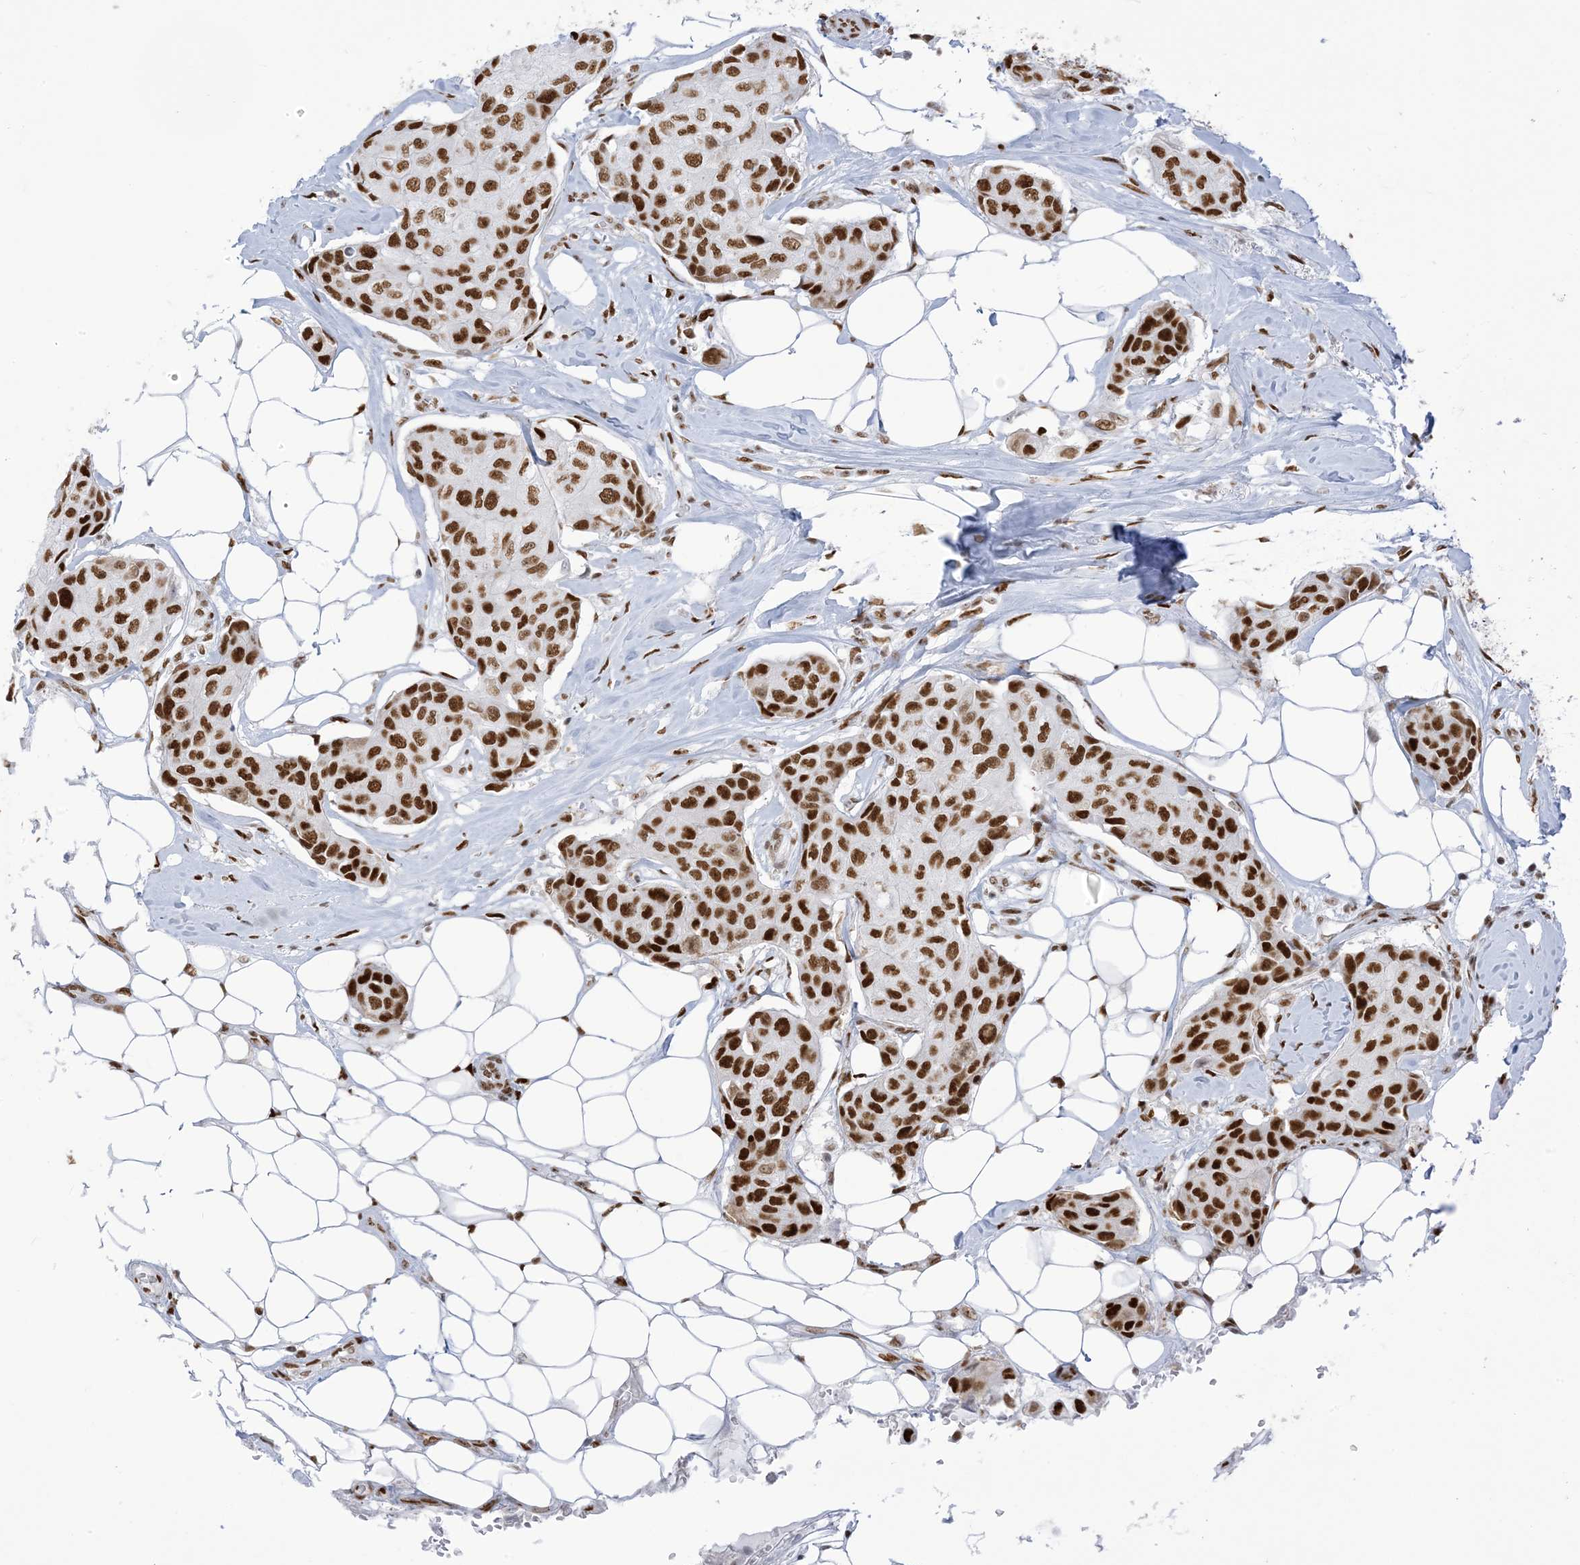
{"staining": {"intensity": "strong", "quantity": ">75%", "location": "nuclear"}, "tissue": "breast cancer", "cell_type": "Tumor cells", "image_type": "cancer", "snomed": [{"axis": "morphology", "description": "Duct carcinoma"}, {"axis": "topography", "description": "Breast"}], "caption": "Breast cancer (intraductal carcinoma) stained with DAB IHC exhibits high levels of strong nuclear positivity in approximately >75% of tumor cells.", "gene": "STAG1", "patient": {"sex": "female", "age": 80}}